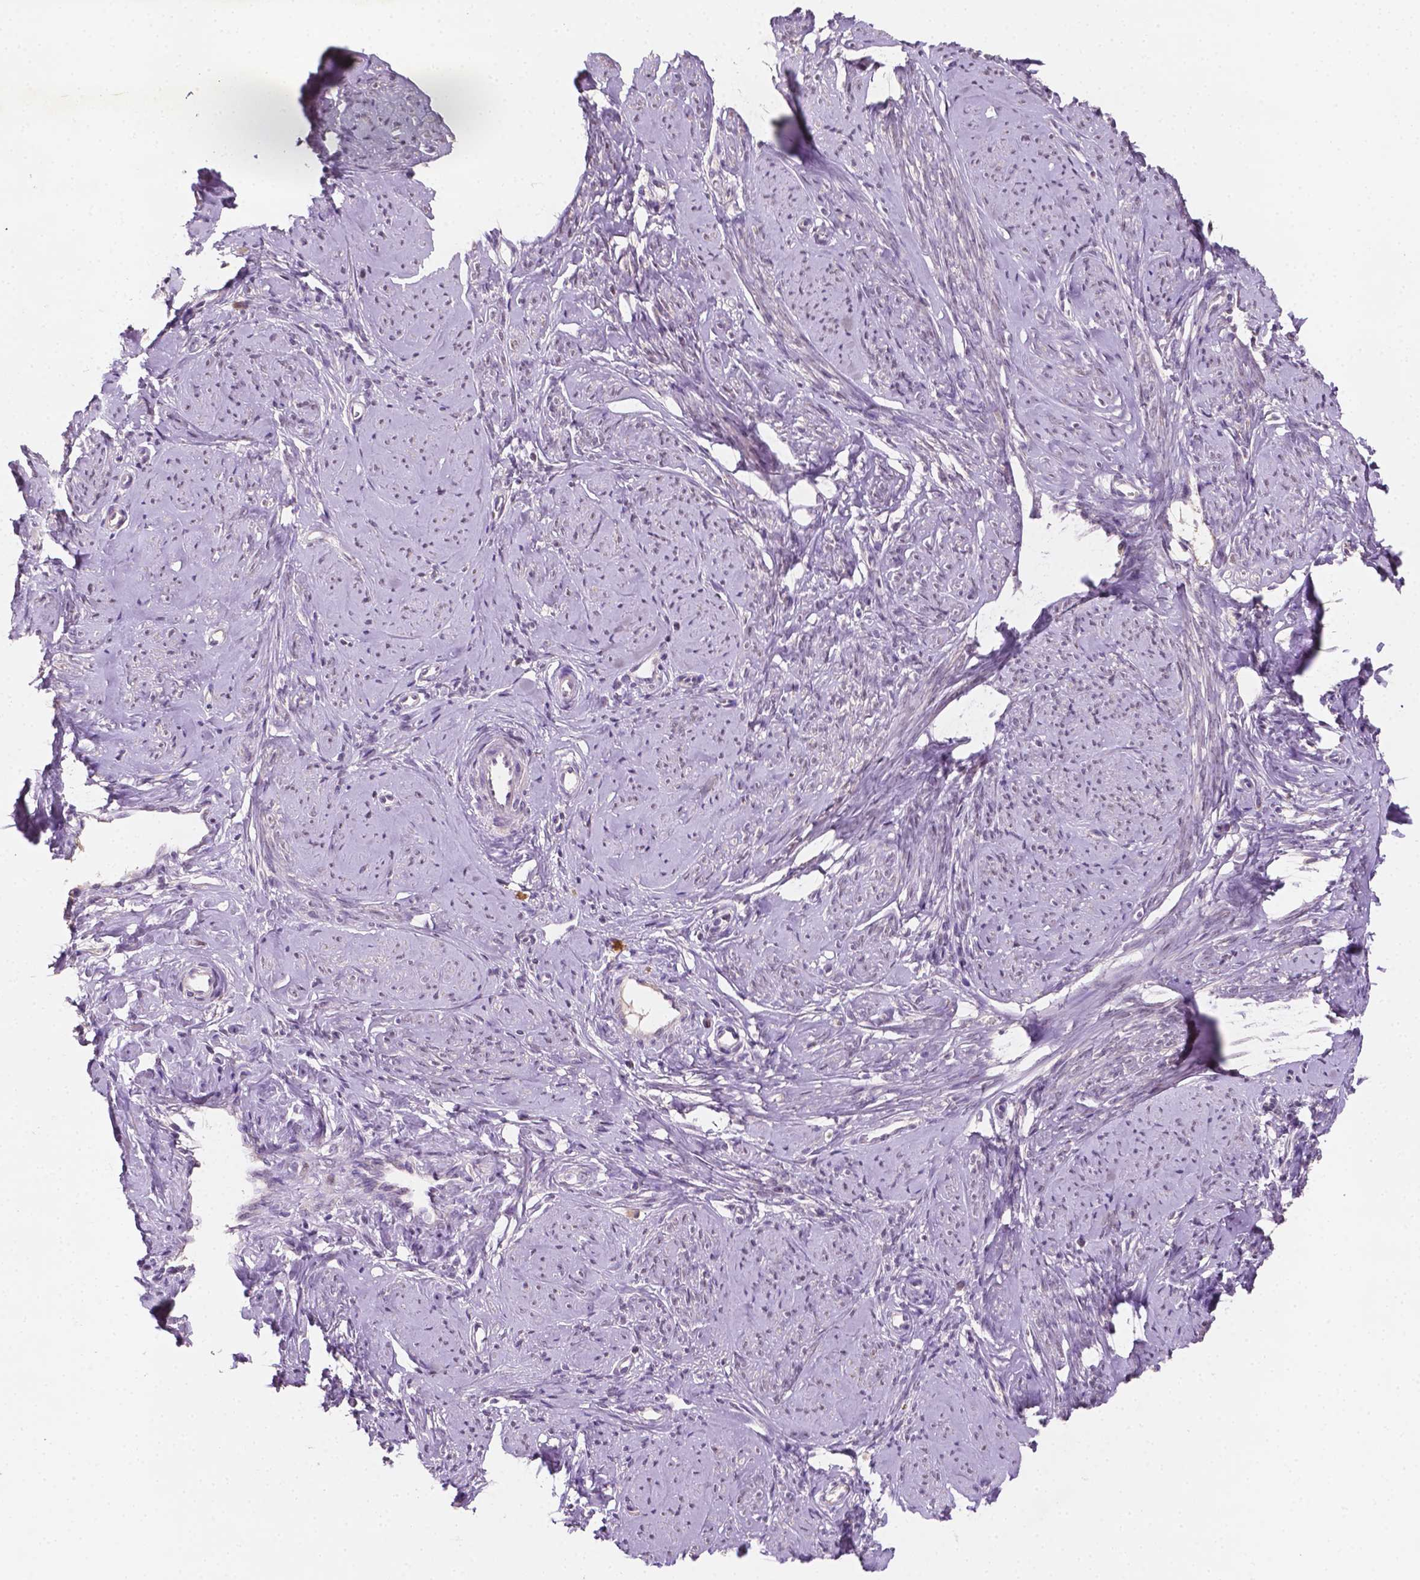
{"staining": {"intensity": "negative", "quantity": "none", "location": "none"}, "tissue": "smooth muscle", "cell_type": "Smooth muscle cells", "image_type": "normal", "snomed": [{"axis": "morphology", "description": "Normal tissue, NOS"}, {"axis": "topography", "description": "Smooth muscle"}], "caption": "This is an IHC image of normal human smooth muscle. There is no staining in smooth muscle cells.", "gene": "MROH6", "patient": {"sex": "female", "age": 48}}